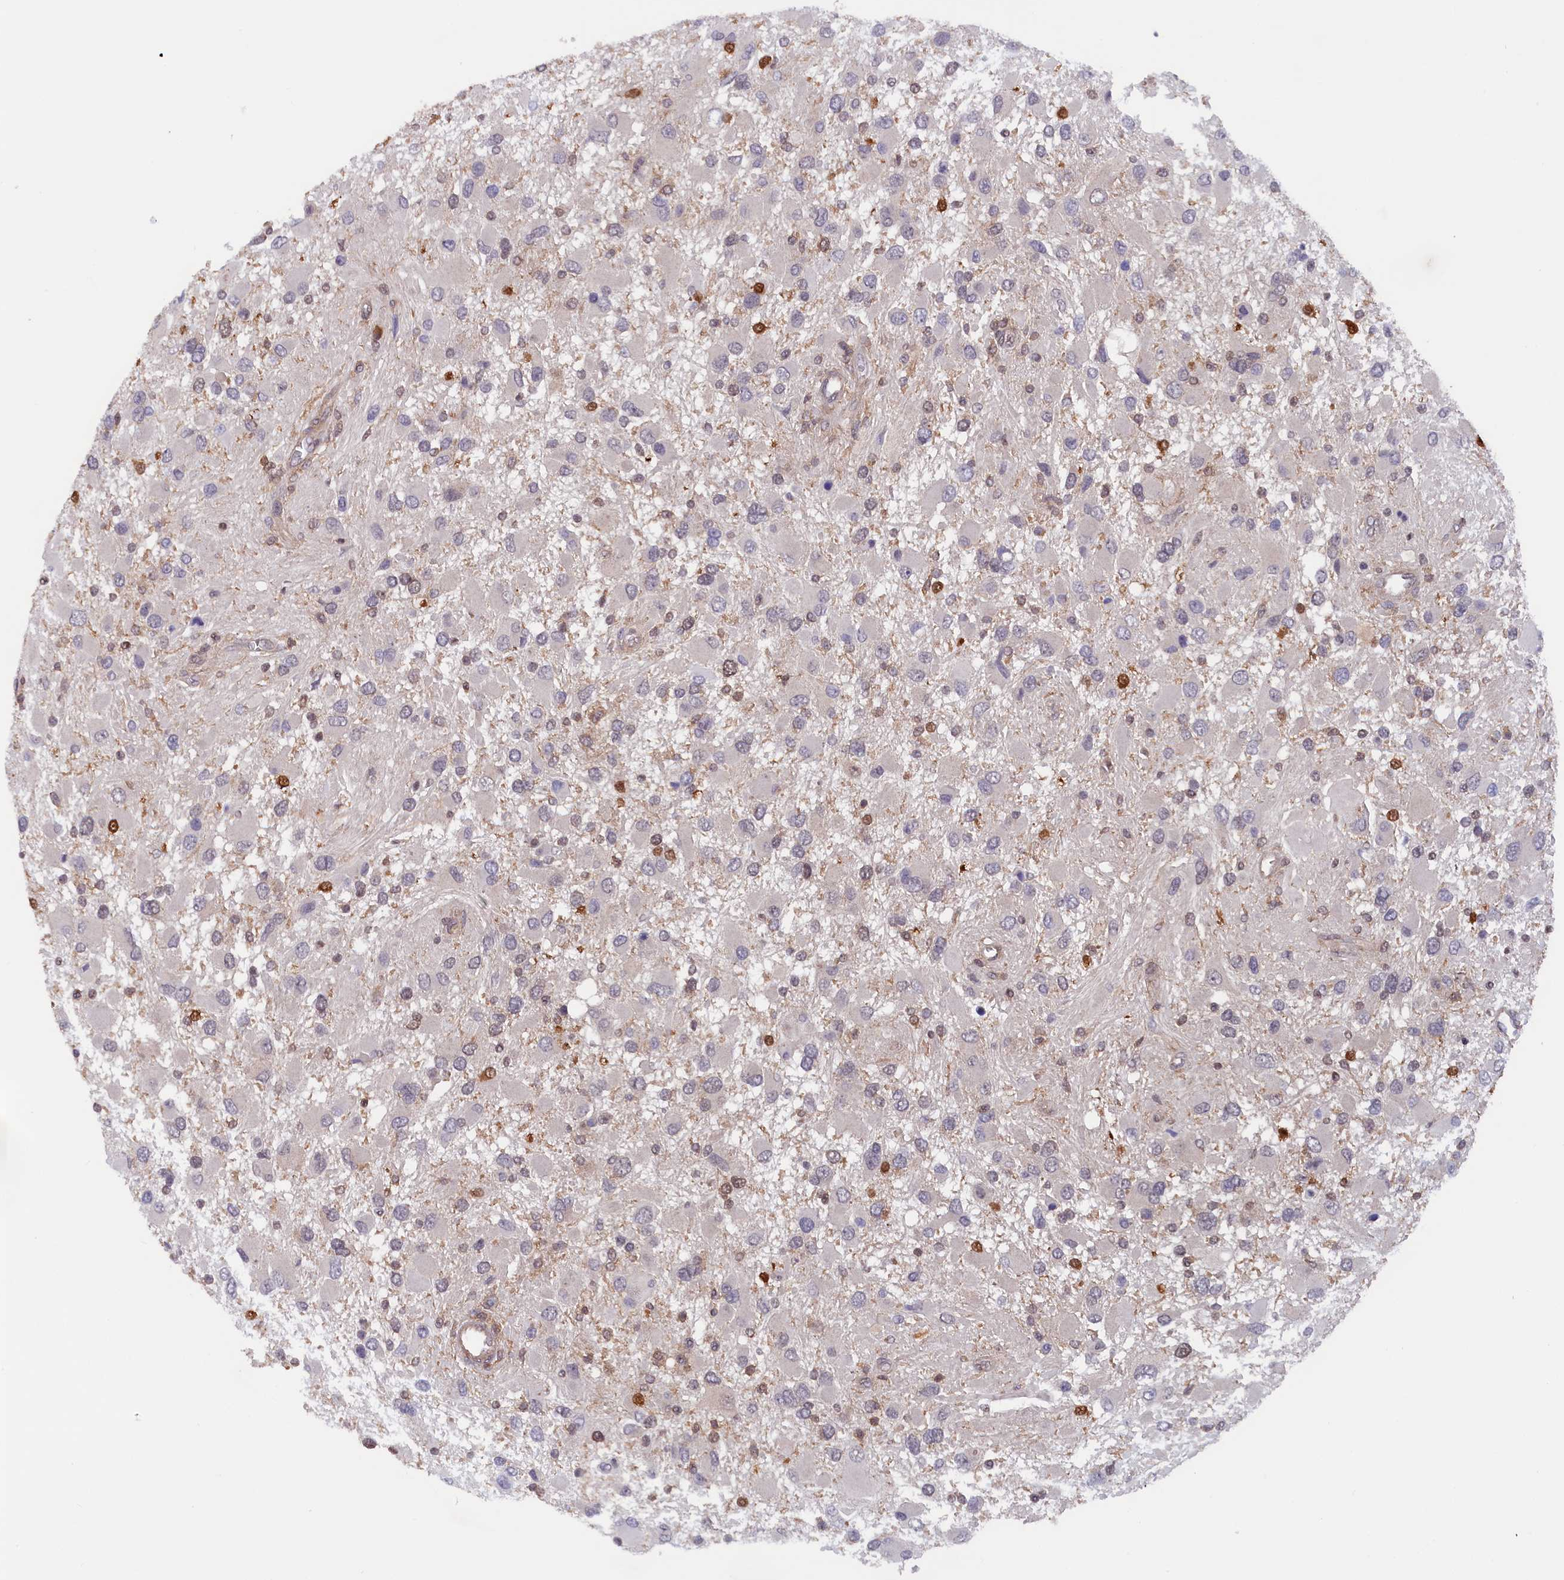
{"staining": {"intensity": "negative", "quantity": "none", "location": "none"}, "tissue": "glioma", "cell_type": "Tumor cells", "image_type": "cancer", "snomed": [{"axis": "morphology", "description": "Glioma, malignant, High grade"}, {"axis": "topography", "description": "Brain"}], "caption": "This micrograph is of glioma stained with immunohistochemistry (IHC) to label a protein in brown with the nuclei are counter-stained blue. There is no staining in tumor cells.", "gene": "JPT2", "patient": {"sex": "male", "age": 53}}